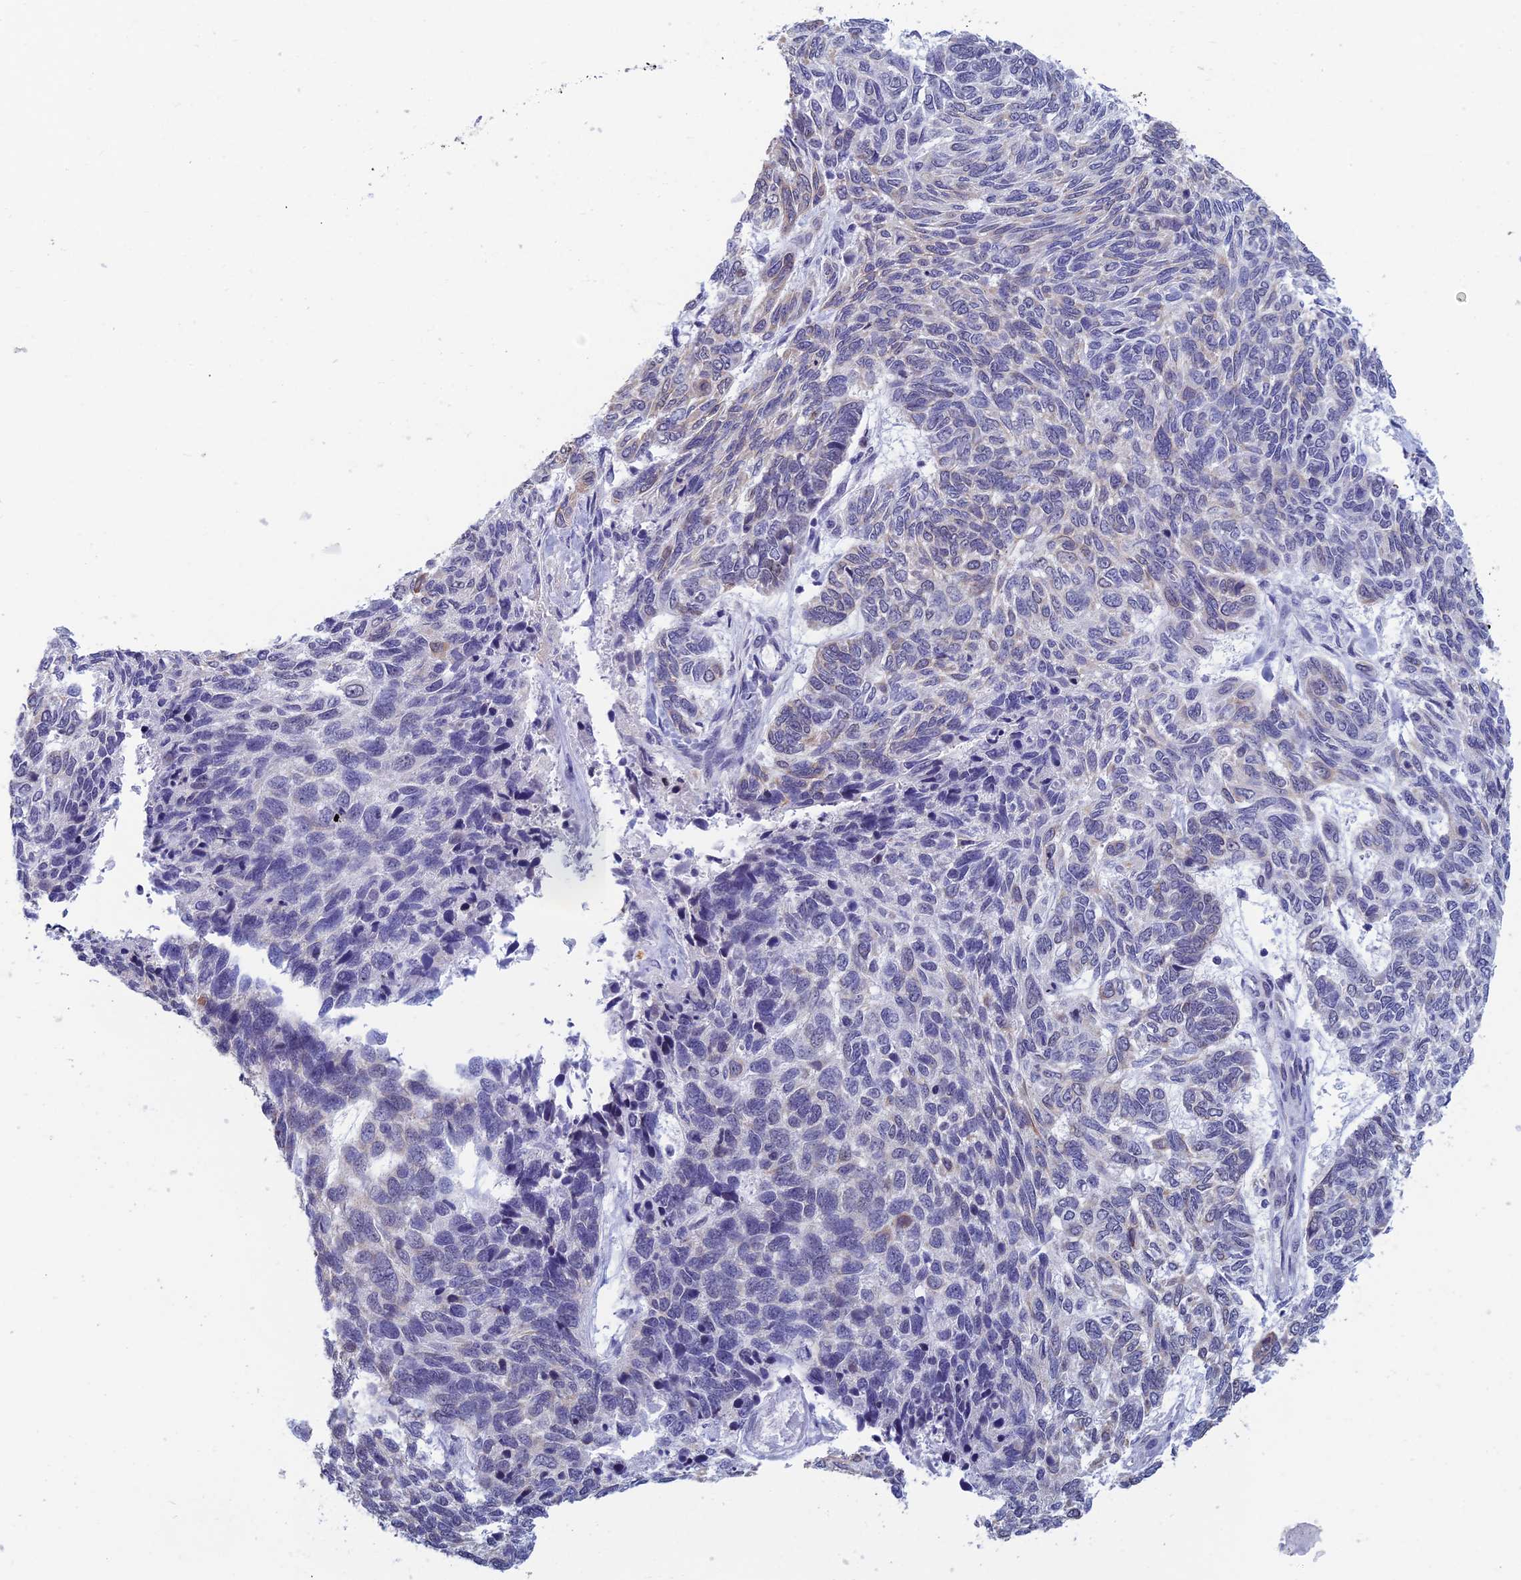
{"staining": {"intensity": "negative", "quantity": "none", "location": "none"}, "tissue": "skin cancer", "cell_type": "Tumor cells", "image_type": "cancer", "snomed": [{"axis": "morphology", "description": "Basal cell carcinoma"}, {"axis": "topography", "description": "Skin"}], "caption": "IHC image of skin basal cell carcinoma stained for a protein (brown), which demonstrates no positivity in tumor cells. (Brightfield microscopy of DAB (3,3'-diaminobenzidine) immunohistochemistry (IHC) at high magnification).", "gene": "NABP2", "patient": {"sex": "female", "age": 65}}